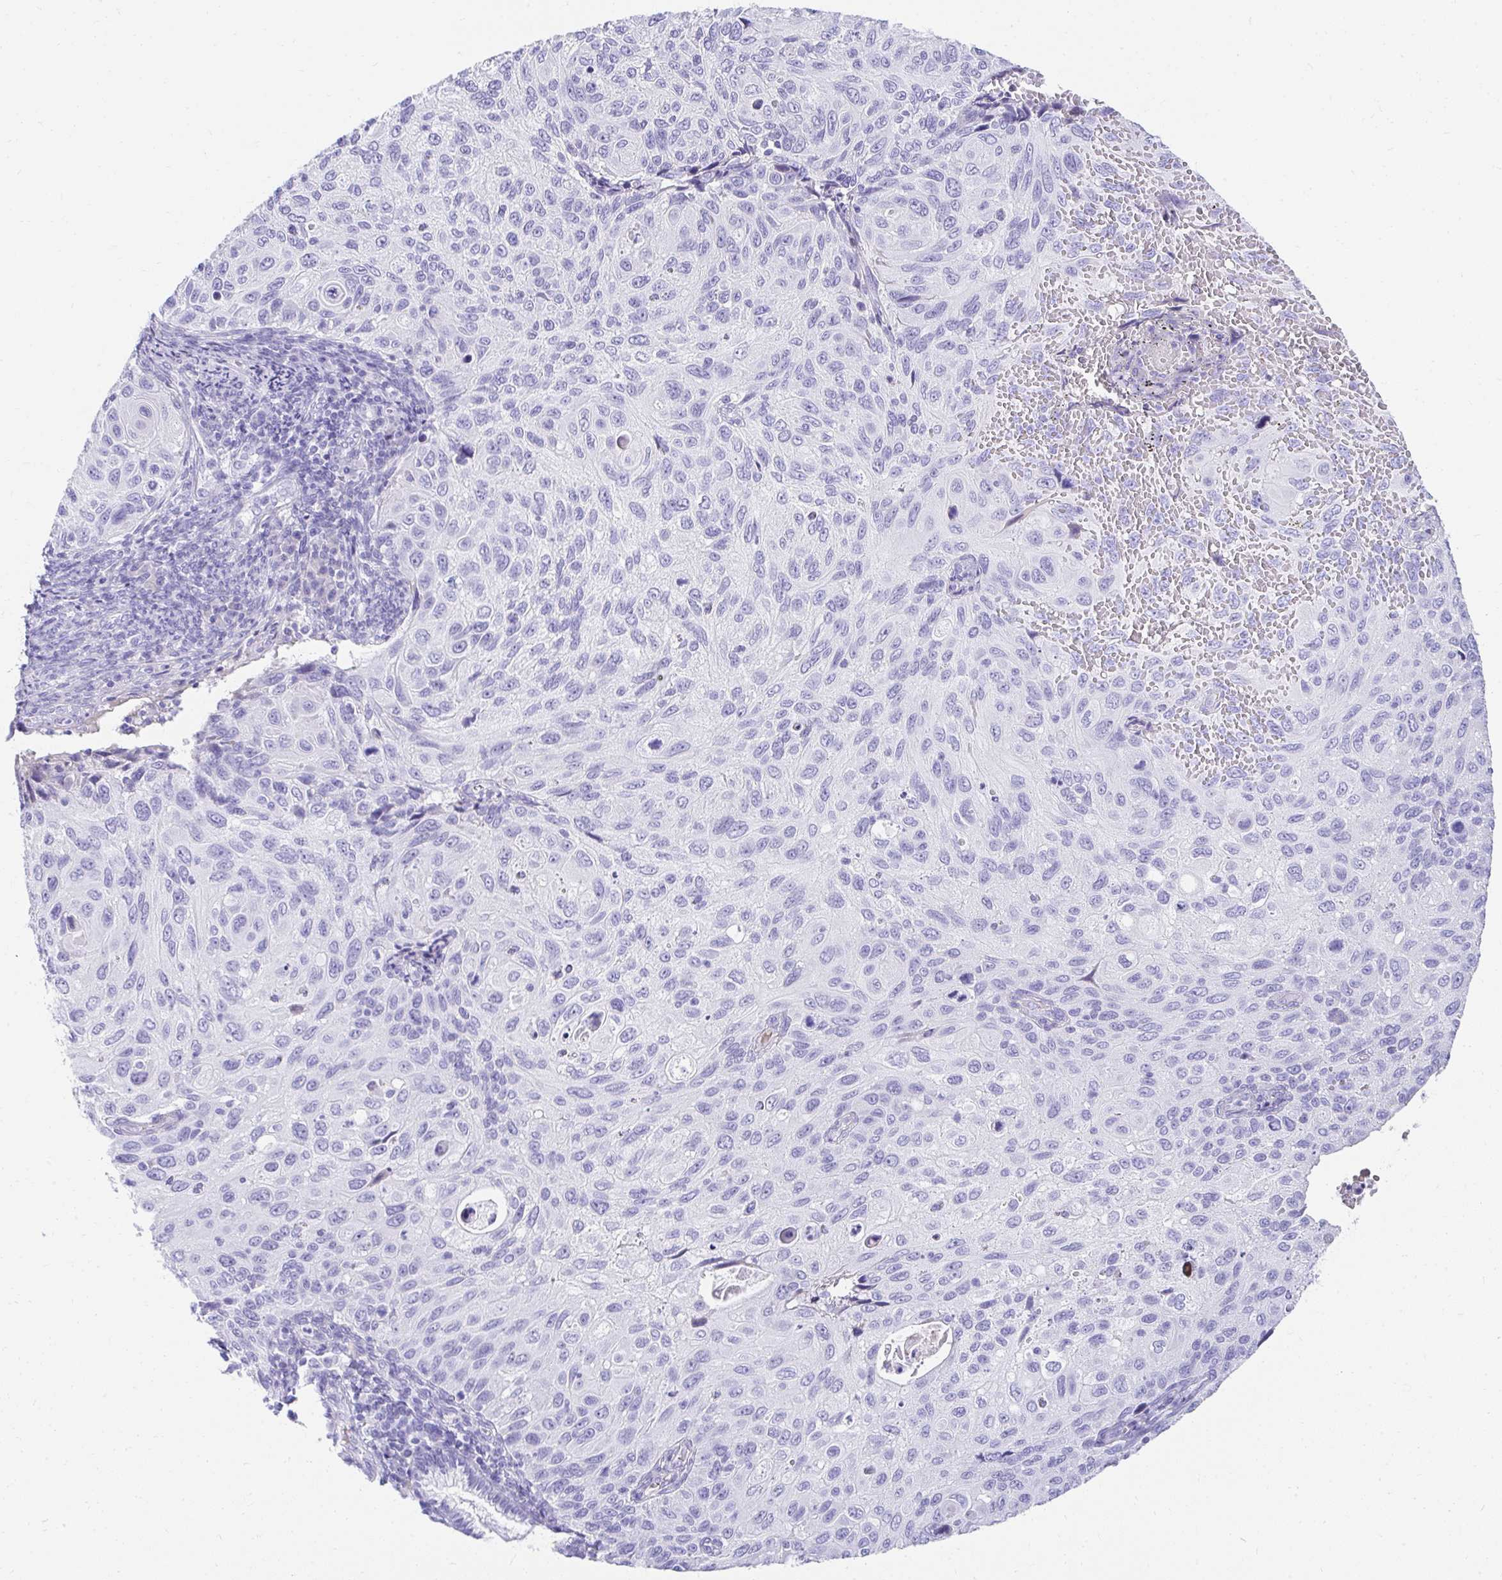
{"staining": {"intensity": "negative", "quantity": "none", "location": "none"}, "tissue": "cervical cancer", "cell_type": "Tumor cells", "image_type": "cancer", "snomed": [{"axis": "morphology", "description": "Squamous cell carcinoma, NOS"}, {"axis": "topography", "description": "Cervix"}], "caption": "A micrograph of human cervical cancer is negative for staining in tumor cells.", "gene": "TNNT1", "patient": {"sex": "female", "age": 70}}